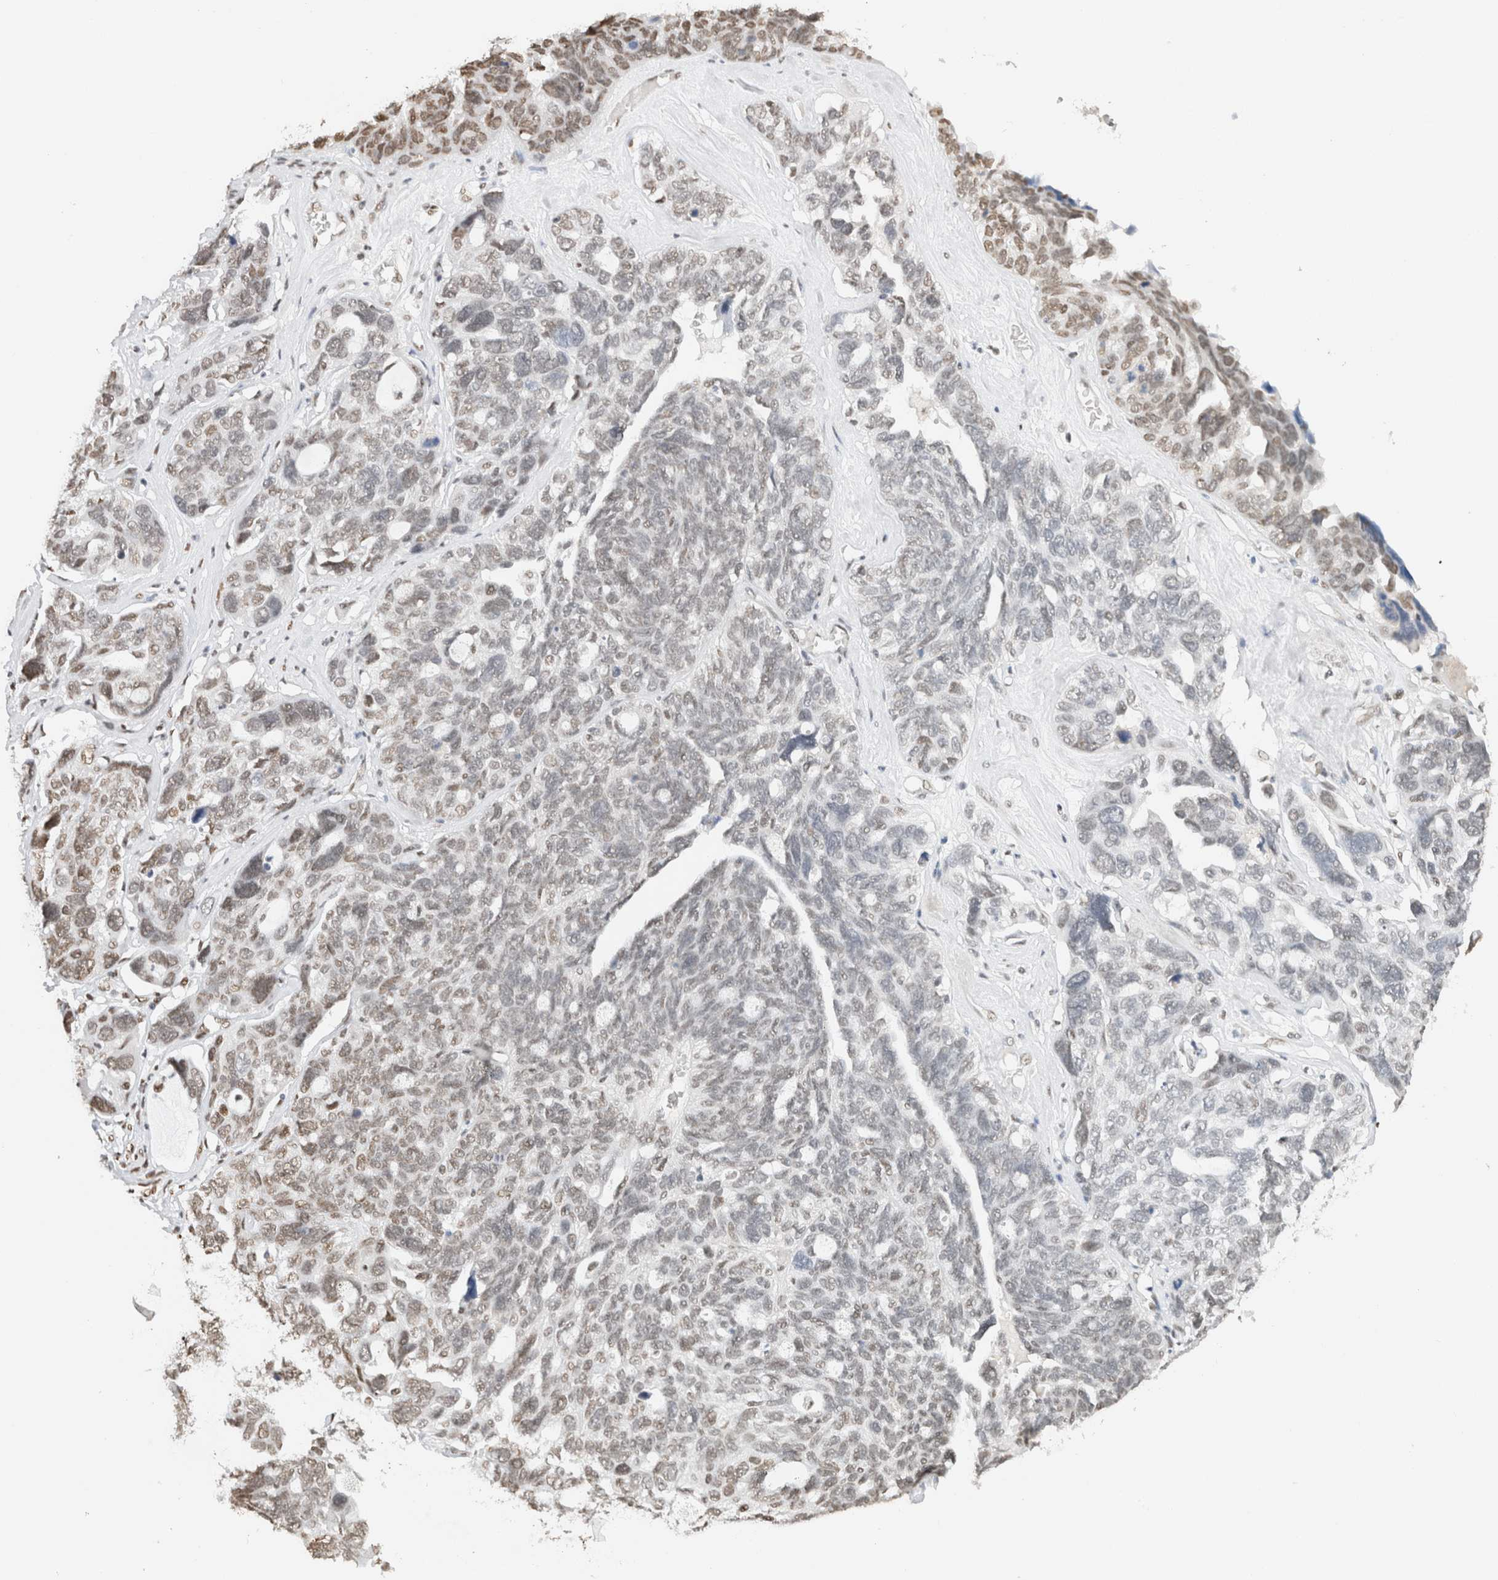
{"staining": {"intensity": "moderate", "quantity": "<25%", "location": "nuclear"}, "tissue": "ovarian cancer", "cell_type": "Tumor cells", "image_type": "cancer", "snomed": [{"axis": "morphology", "description": "Cystadenocarcinoma, serous, NOS"}, {"axis": "topography", "description": "Ovary"}], "caption": "A low amount of moderate nuclear expression is present in approximately <25% of tumor cells in ovarian cancer tissue.", "gene": "SUPT3H", "patient": {"sex": "female", "age": 79}}